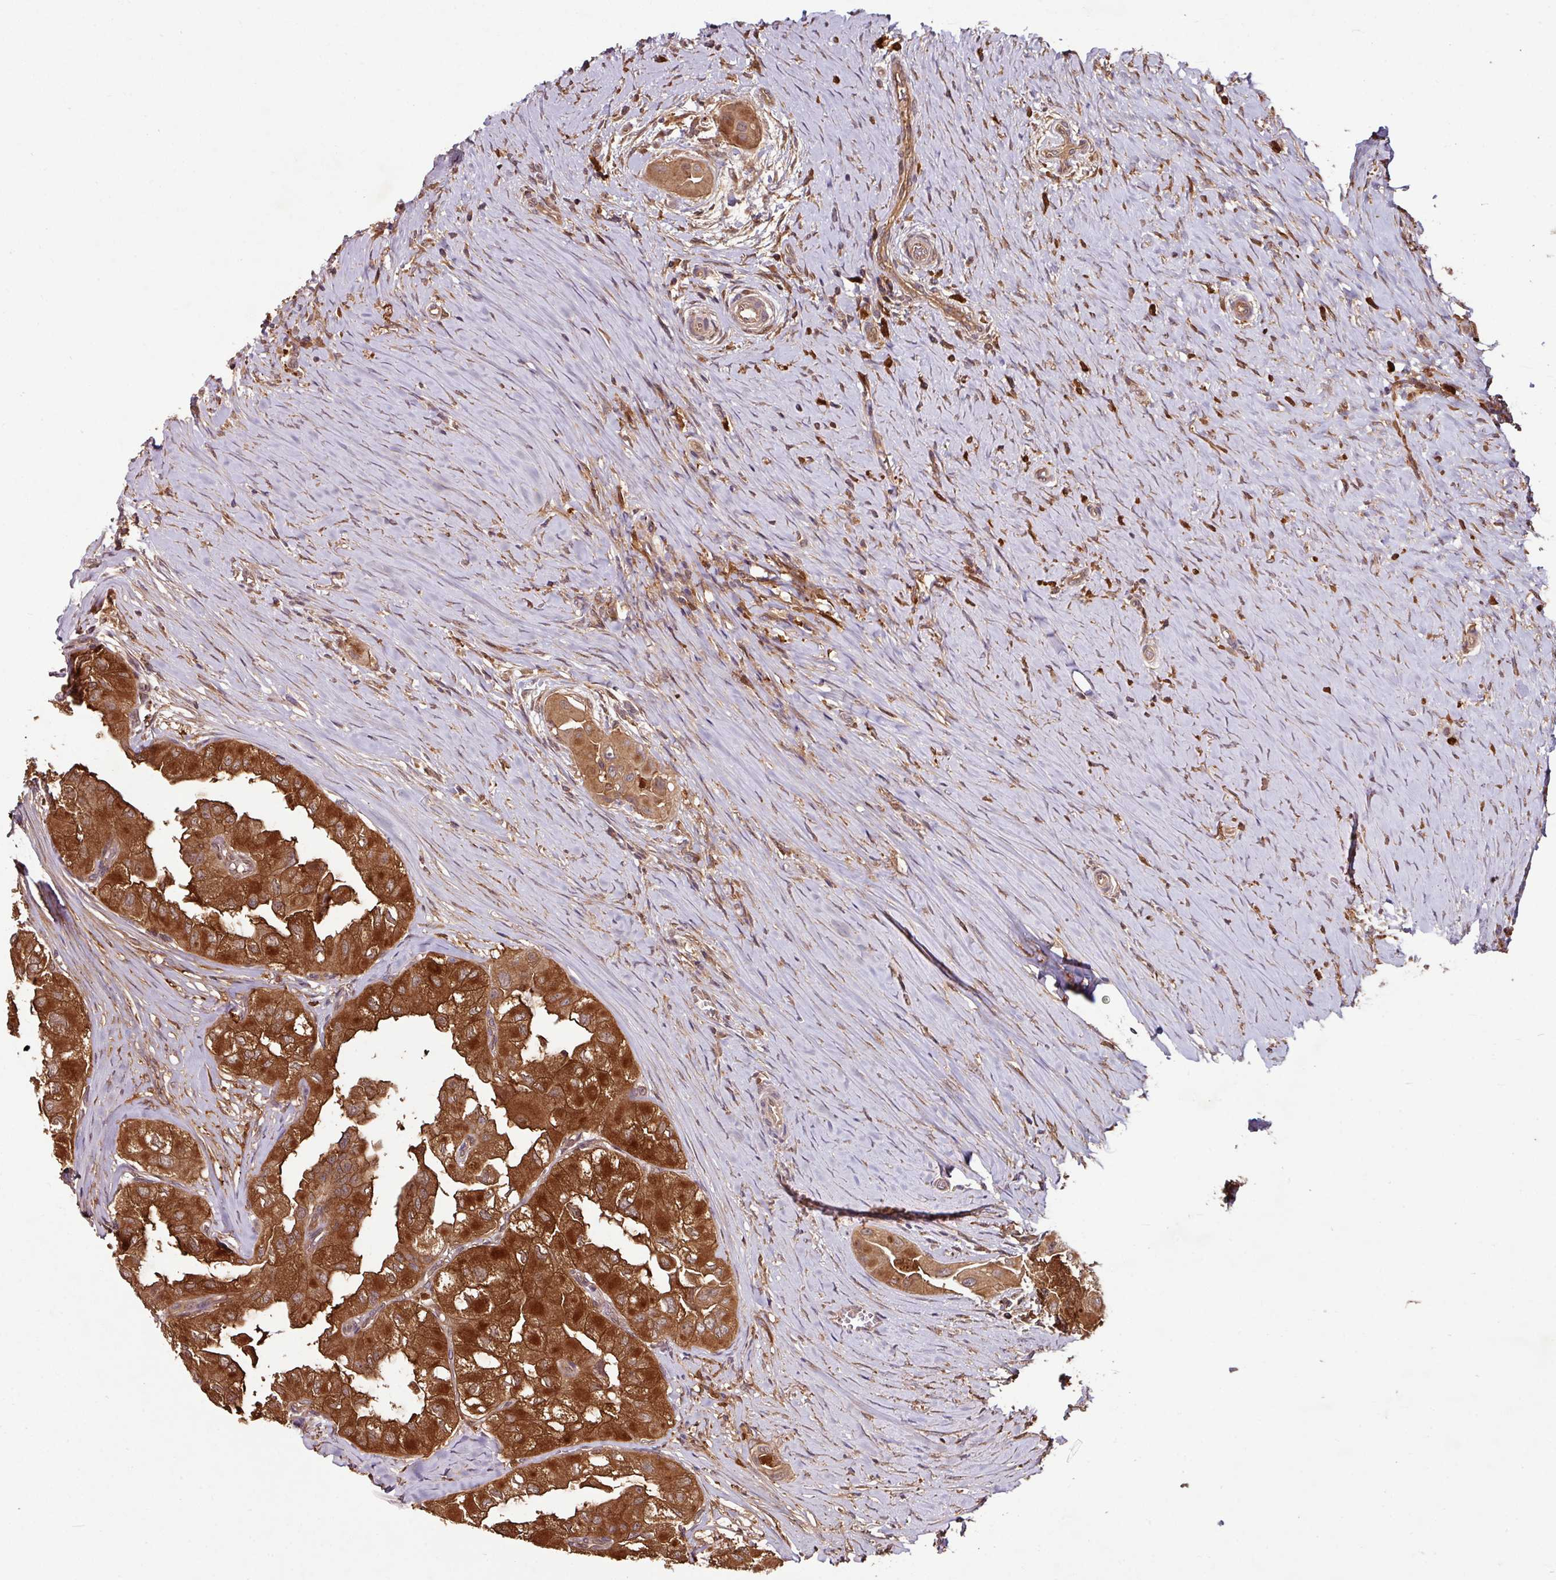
{"staining": {"intensity": "strong", "quantity": ">75%", "location": "cytoplasmic/membranous"}, "tissue": "thyroid cancer", "cell_type": "Tumor cells", "image_type": "cancer", "snomed": [{"axis": "morphology", "description": "Papillary adenocarcinoma, NOS"}, {"axis": "topography", "description": "Thyroid gland"}], "caption": "This histopathology image reveals immunohistochemistry staining of human thyroid papillary adenocarcinoma, with high strong cytoplasmic/membranous expression in approximately >75% of tumor cells.", "gene": "GNPDA1", "patient": {"sex": "female", "age": 59}}